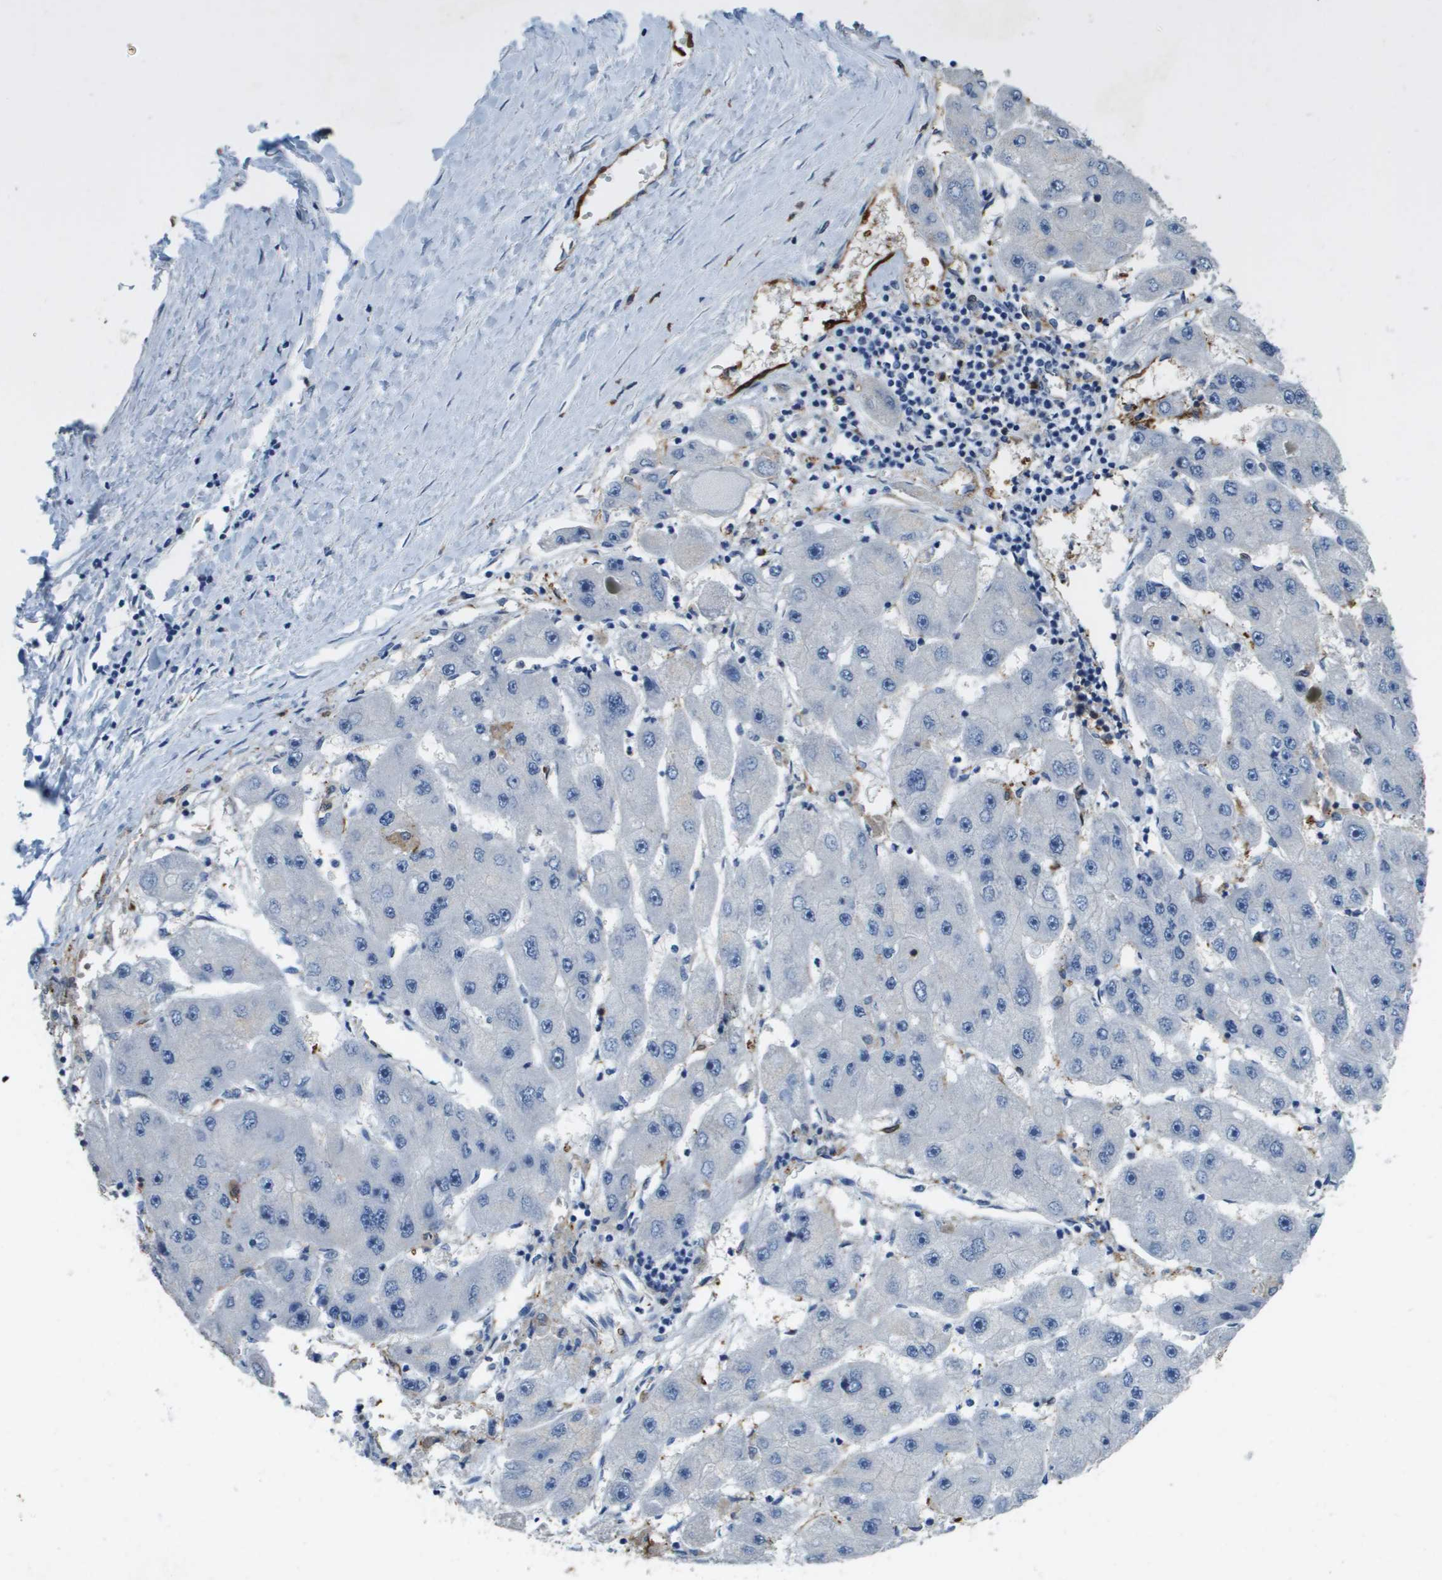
{"staining": {"intensity": "negative", "quantity": "none", "location": "none"}, "tissue": "liver cancer", "cell_type": "Tumor cells", "image_type": "cancer", "snomed": [{"axis": "morphology", "description": "Carcinoma, Hepatocellular, NOS"}, {"axis": "topography", "description": "Liver"}], "caption": "An image of liver cancer stained for a protein demonstrates no brown staining in tumor cells.", "gene": "FABP5", "patient": {"sex": "female", "age": 61}}